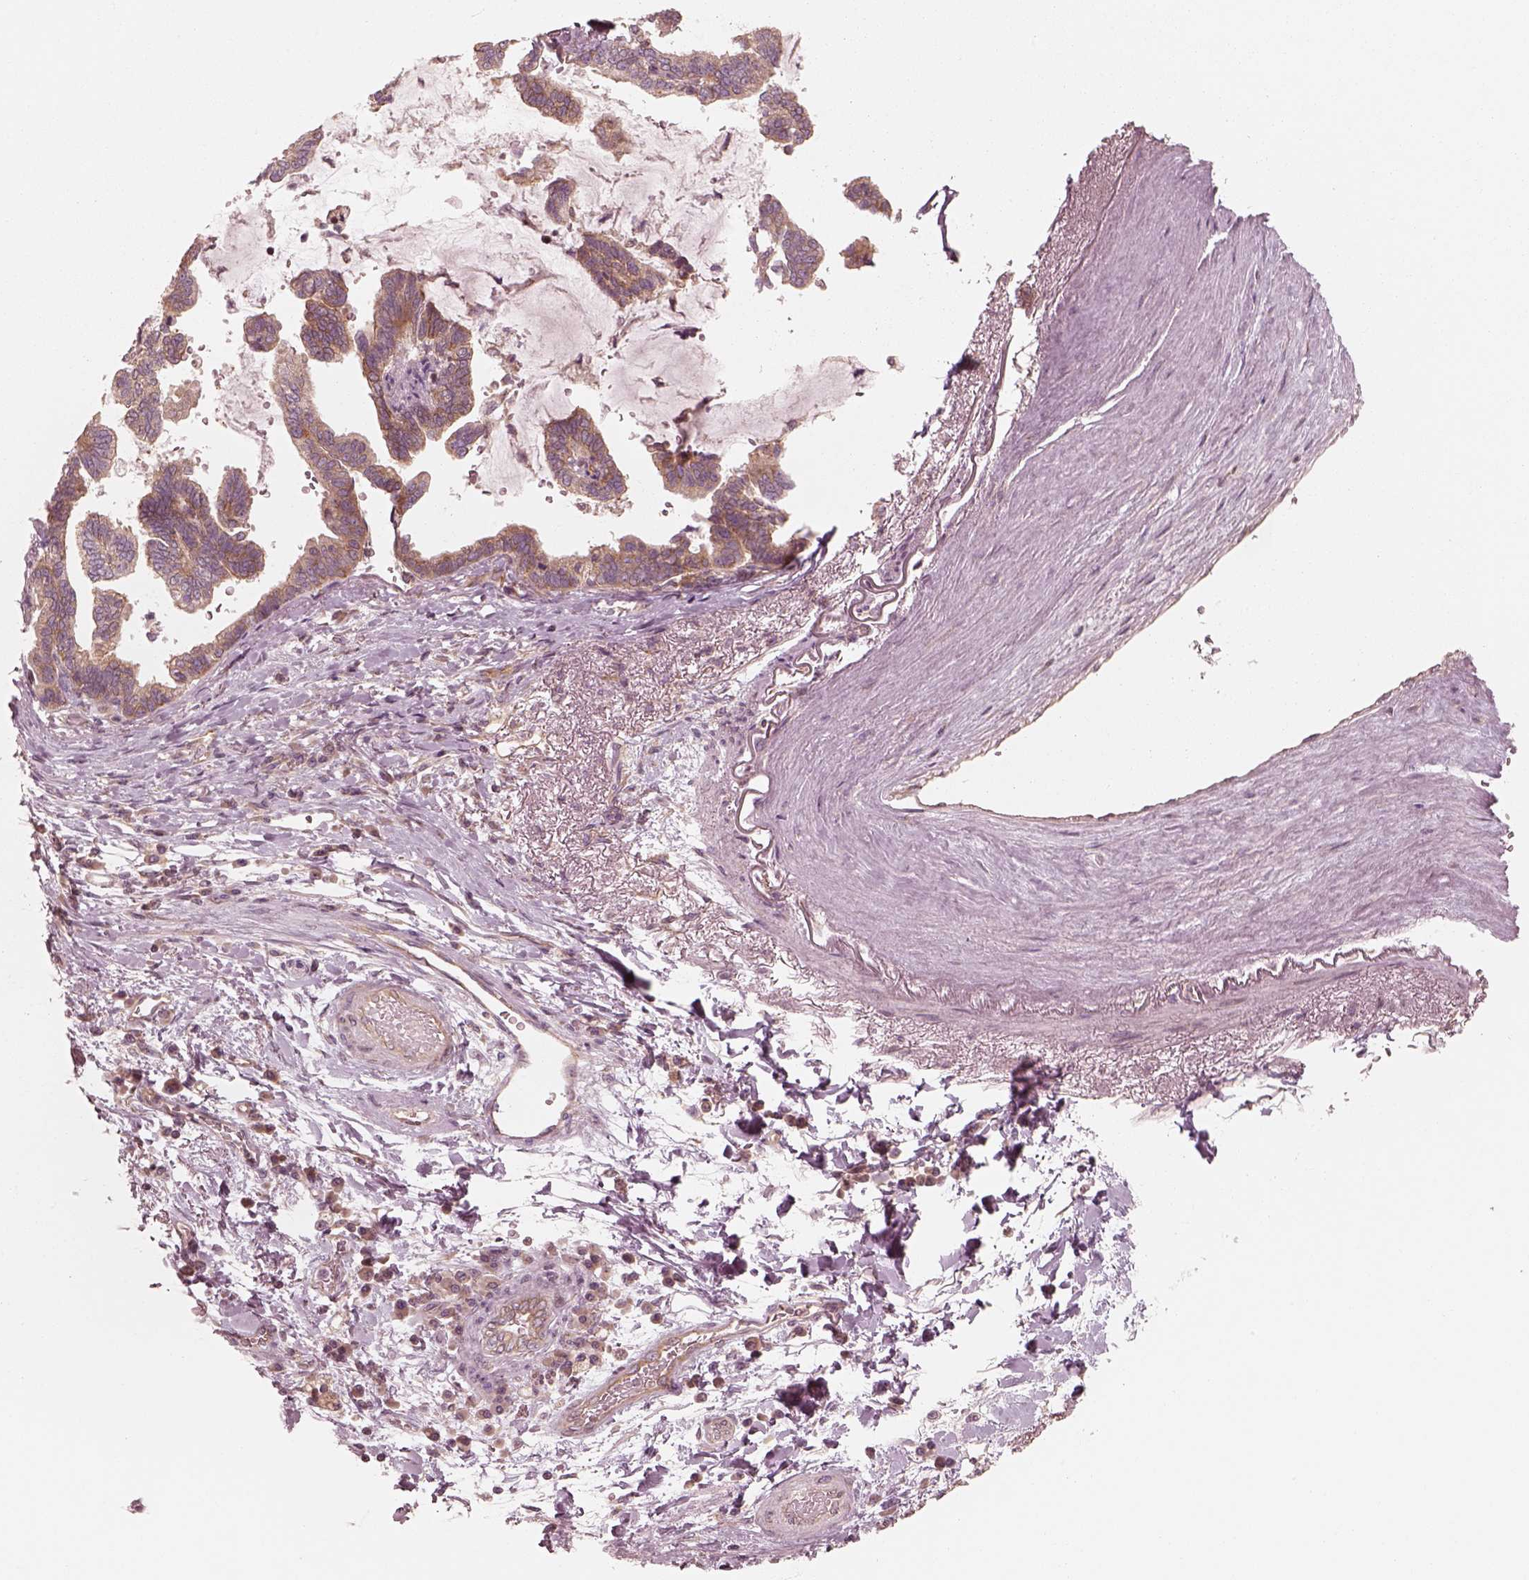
{"staining": {"intensity": "moderate", "quantity": ">75%", "location": "cytoplasmic/membranous"}, "tissue": "stomach cancer", "cell_type": "Tumor cells", "image_type": "cancer", "snomed": [{"axis": "morphology", "description": "Adenocarcinoma, NOS"}, {"axis": "topography", "description": "Stomach"}], "caption": "Stomach adenocarcinoma tissue demonstrates moderate cytoplasmic/membranous expression in approximately >75% of tumor cells, visualized by immunohistochemistry.", "gene": "CNOT2", "patient": {"sex": "male", "age": 83}}